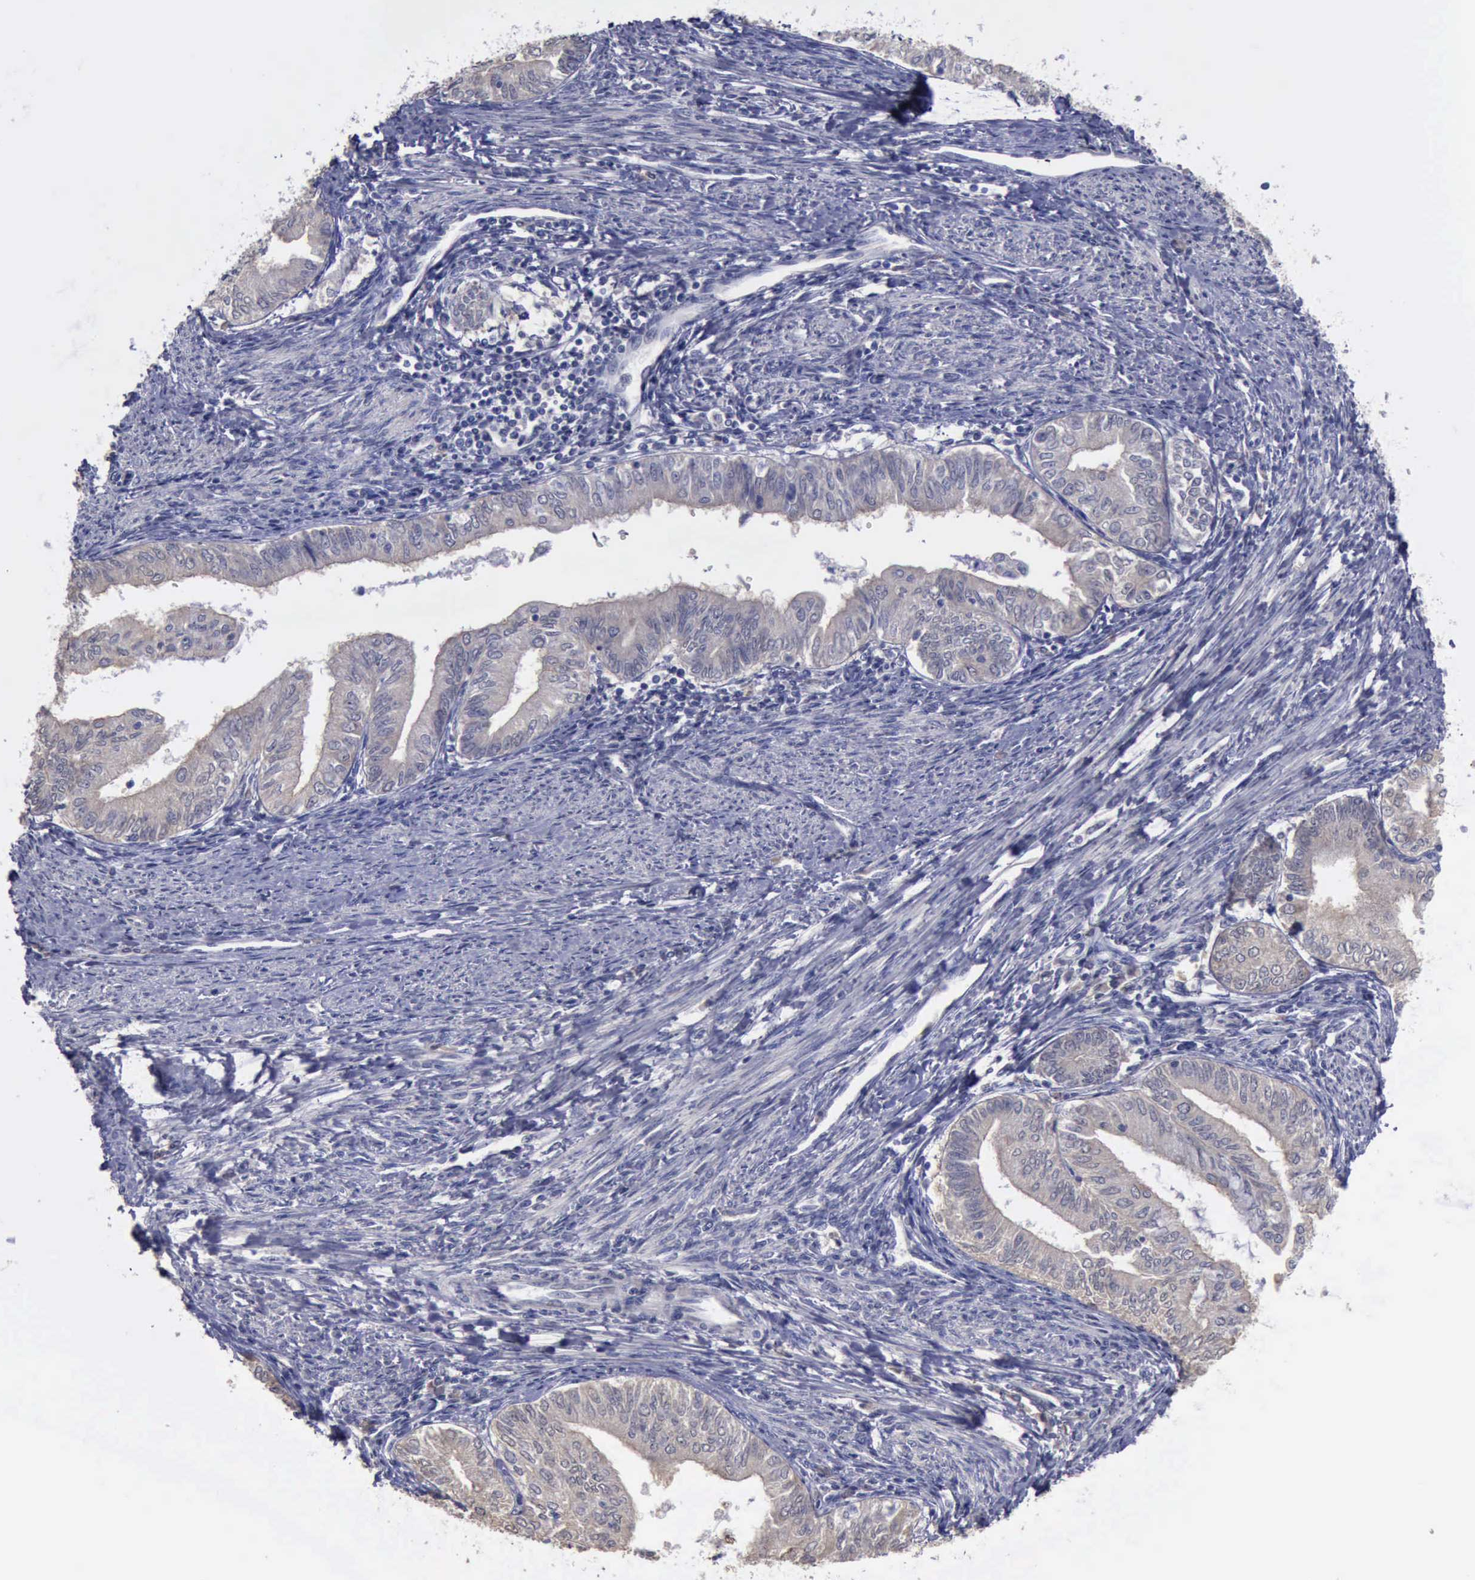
{"staining": {"intensity": "weak", "quantity": "25%-75%", "location": "cytoplasmic/membranous"}, "tissue": "endometrial cancer", "cell_type": "Tumor cells", "image_type": "cancer", "snomed": [{"axis": "morphology", "description": "Adenocarcinoma, NOS"}, {"axis": "topography", "description": "Endometrium"}], "caption": "Protein expression analysis of human endometrial adenocarcinoma reveals weak cytoplasmic/membranous positivity in about 25%-75% of tumor cells.", "gene": "PHKA1", "patient": {"sex": "female", "age": 66}}